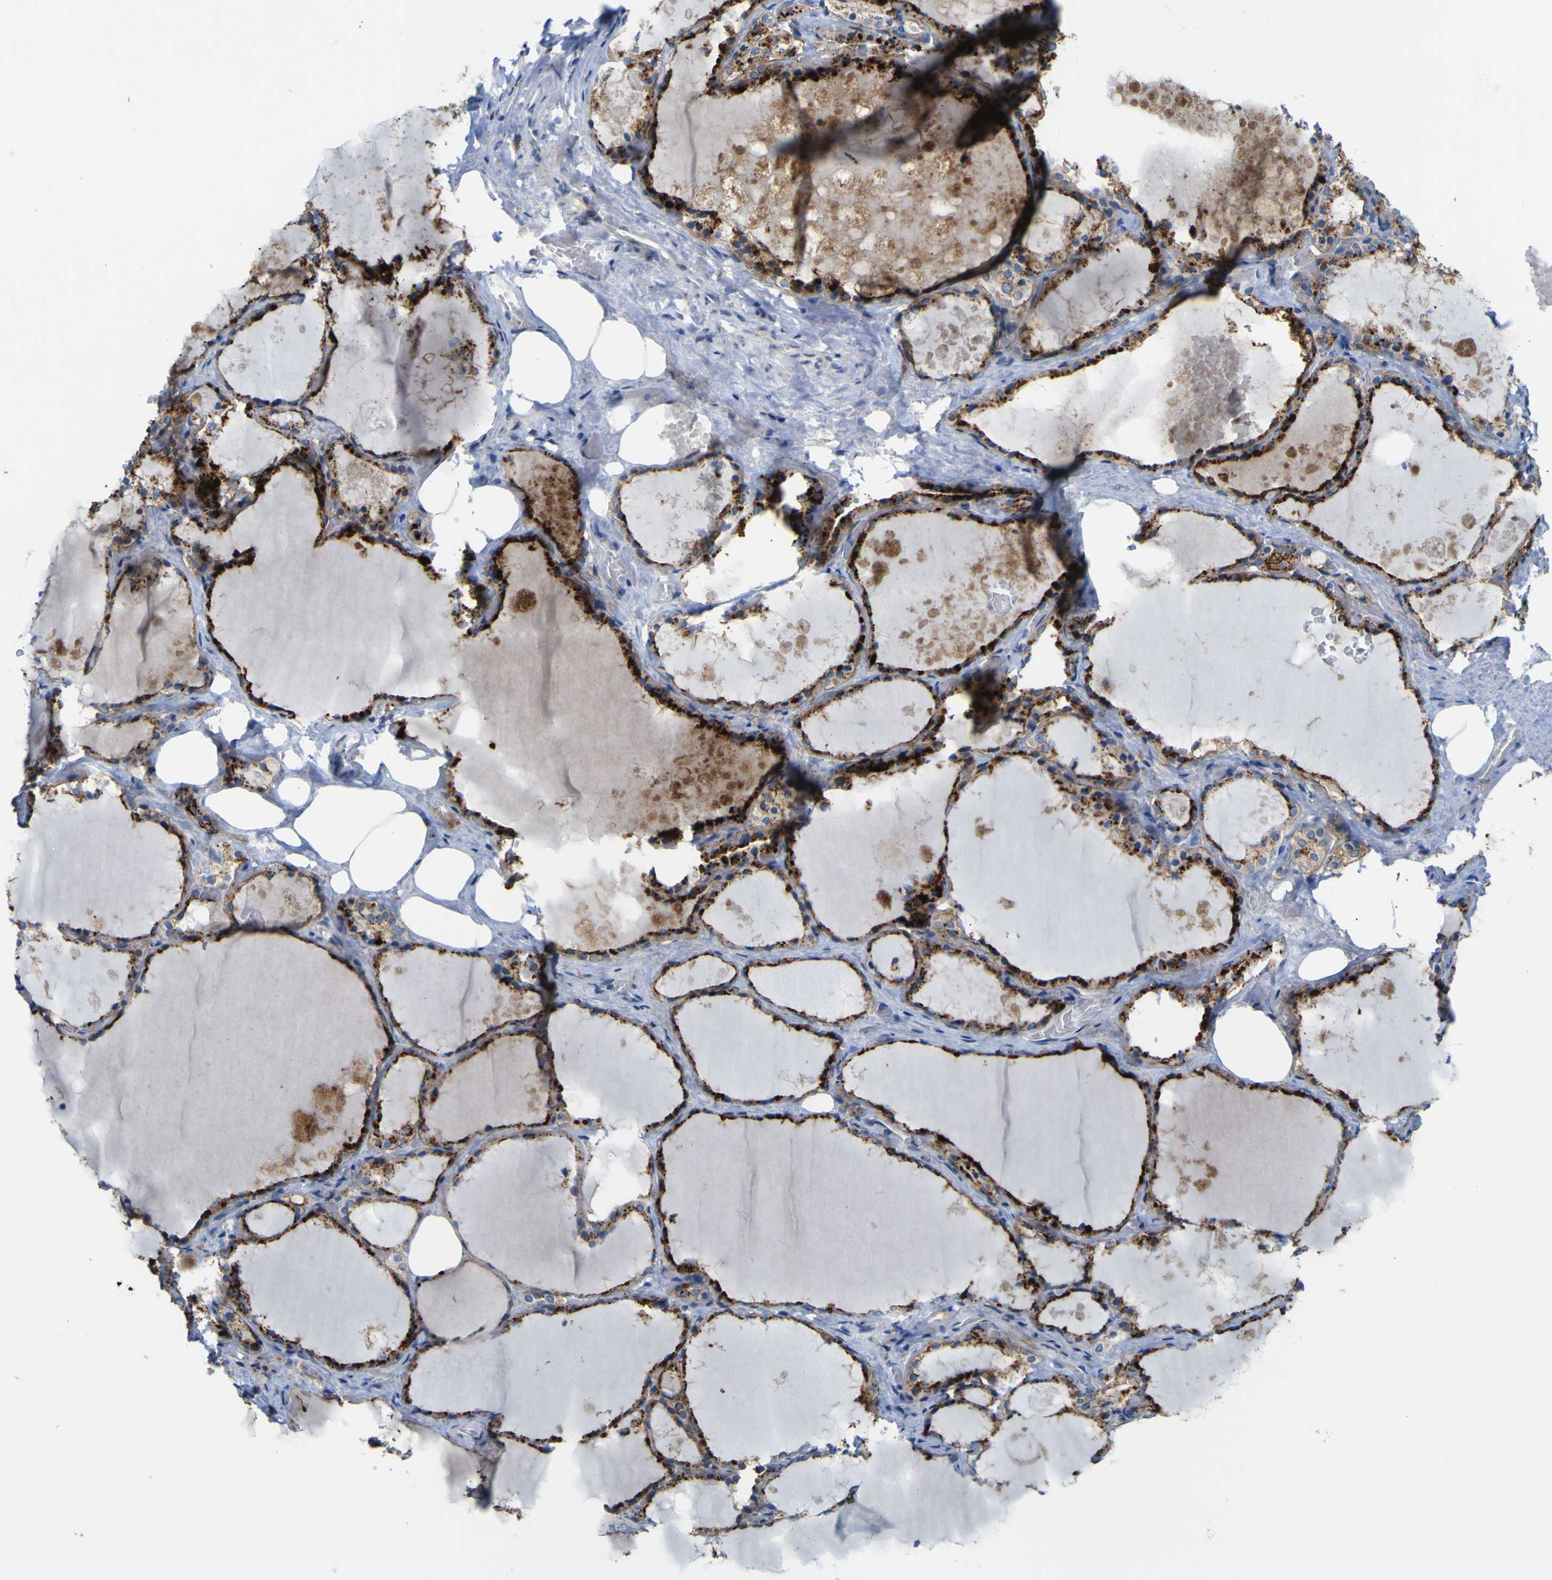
{"staining": {"intensity": "strong", "quantity": ">75%", "location": "cytoplasmic/membranous"}, "tissue": "thyroid gland", "cell_type": "Glandular cells", "image_type": "normal", "snomed": [{"axis": "morphology", "description": "Normal tissue, NOS"}, {"axis": "topography", "description": "Thyroid gland"}], "caption": "Immunohistochemical staining of normal thyroid gland exhibits high levels of strong cytoplasmic/membranous staining in approximately >75% of glandular cells.", "gene": "PTPRF", "patient": {"sex": "male", "age": 61}}